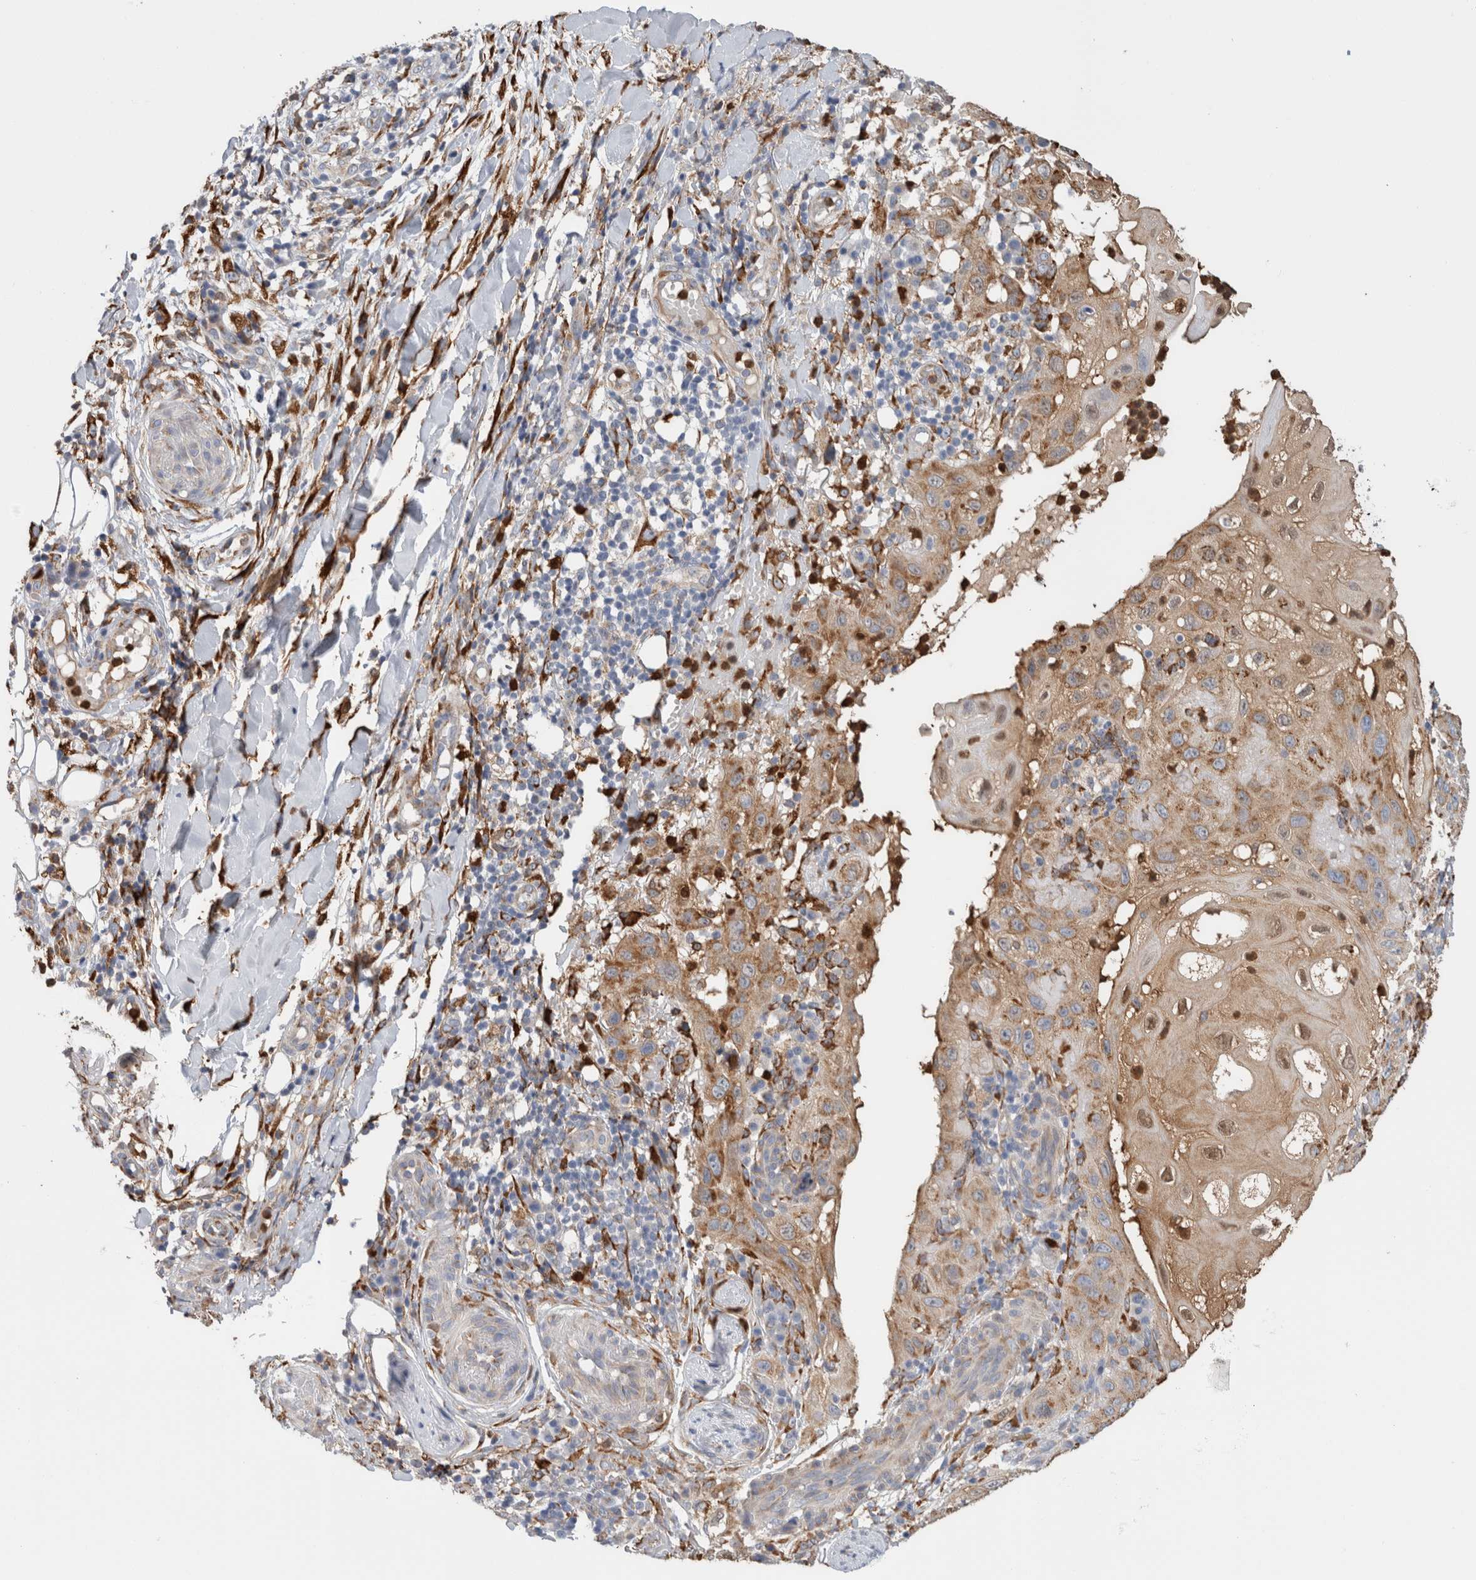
{"staining": {"intensity": "moderate", "quantity": ">75%", "location": "cytoplasmic/membranous,nuclear"}, "tissue": "skin cancer", "cell_type": "Tumor cells", "image_type": "cancer", "snomed": [{"axis": "morphology", "description": "Normal tissue, NOS"}, {"axis": "morphology", "description": "Squamous cell carcinoma, NOS"}, {"axis": "topography", "description": "Skin"}], "caption": "This is a micrograph of immunohistochemistry (IHC) staining of squamous cell carcinoma (skin), which shows moderate expression in the cytoplasmic/membranous and nuclear of tumor cells.", "gene": "P4HA1", "patient": {"sex": "female", "age": 96}}